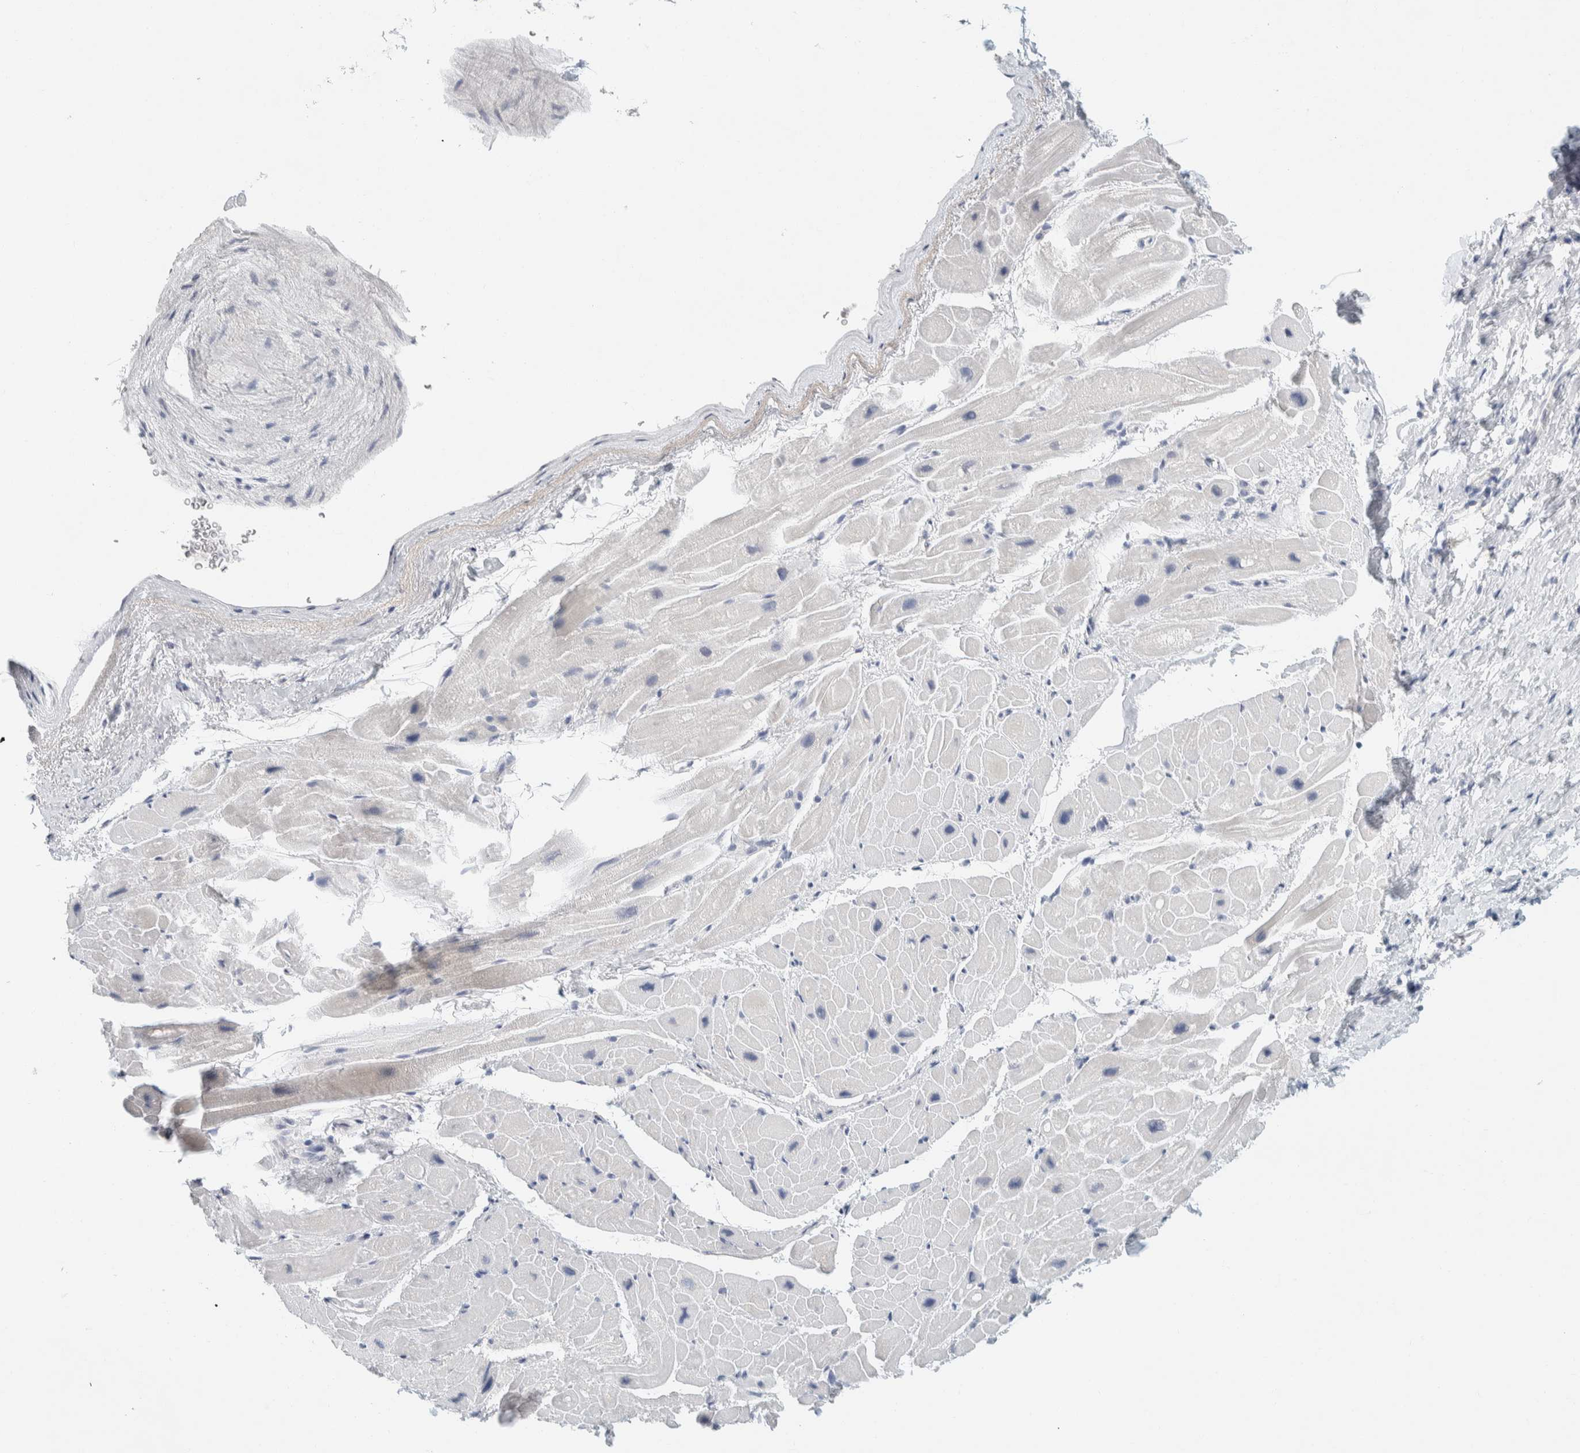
{"staining": {"intensity": "negative", "quantity": "none", "location": "none"}, "tissue": "heart muscle", "cell_type": "Cardiomyocytes", "image_type": "normal", "snomed": [{"axis": "morphology", "description": "Normal tissue, NOS"}, {"axis": "topography", "description": "Heart"}], "caption": "Cardiomyocytes are negative for brown protein staining in unremarkable heart muscle. The staining is performed using DAB (3,3'-diaminobenzidine) brown chromogen with nuclei counter-stained in using hematoxylin.", "gene": "ALOX12B", "patient": {"sex": "male", "age": 49}}